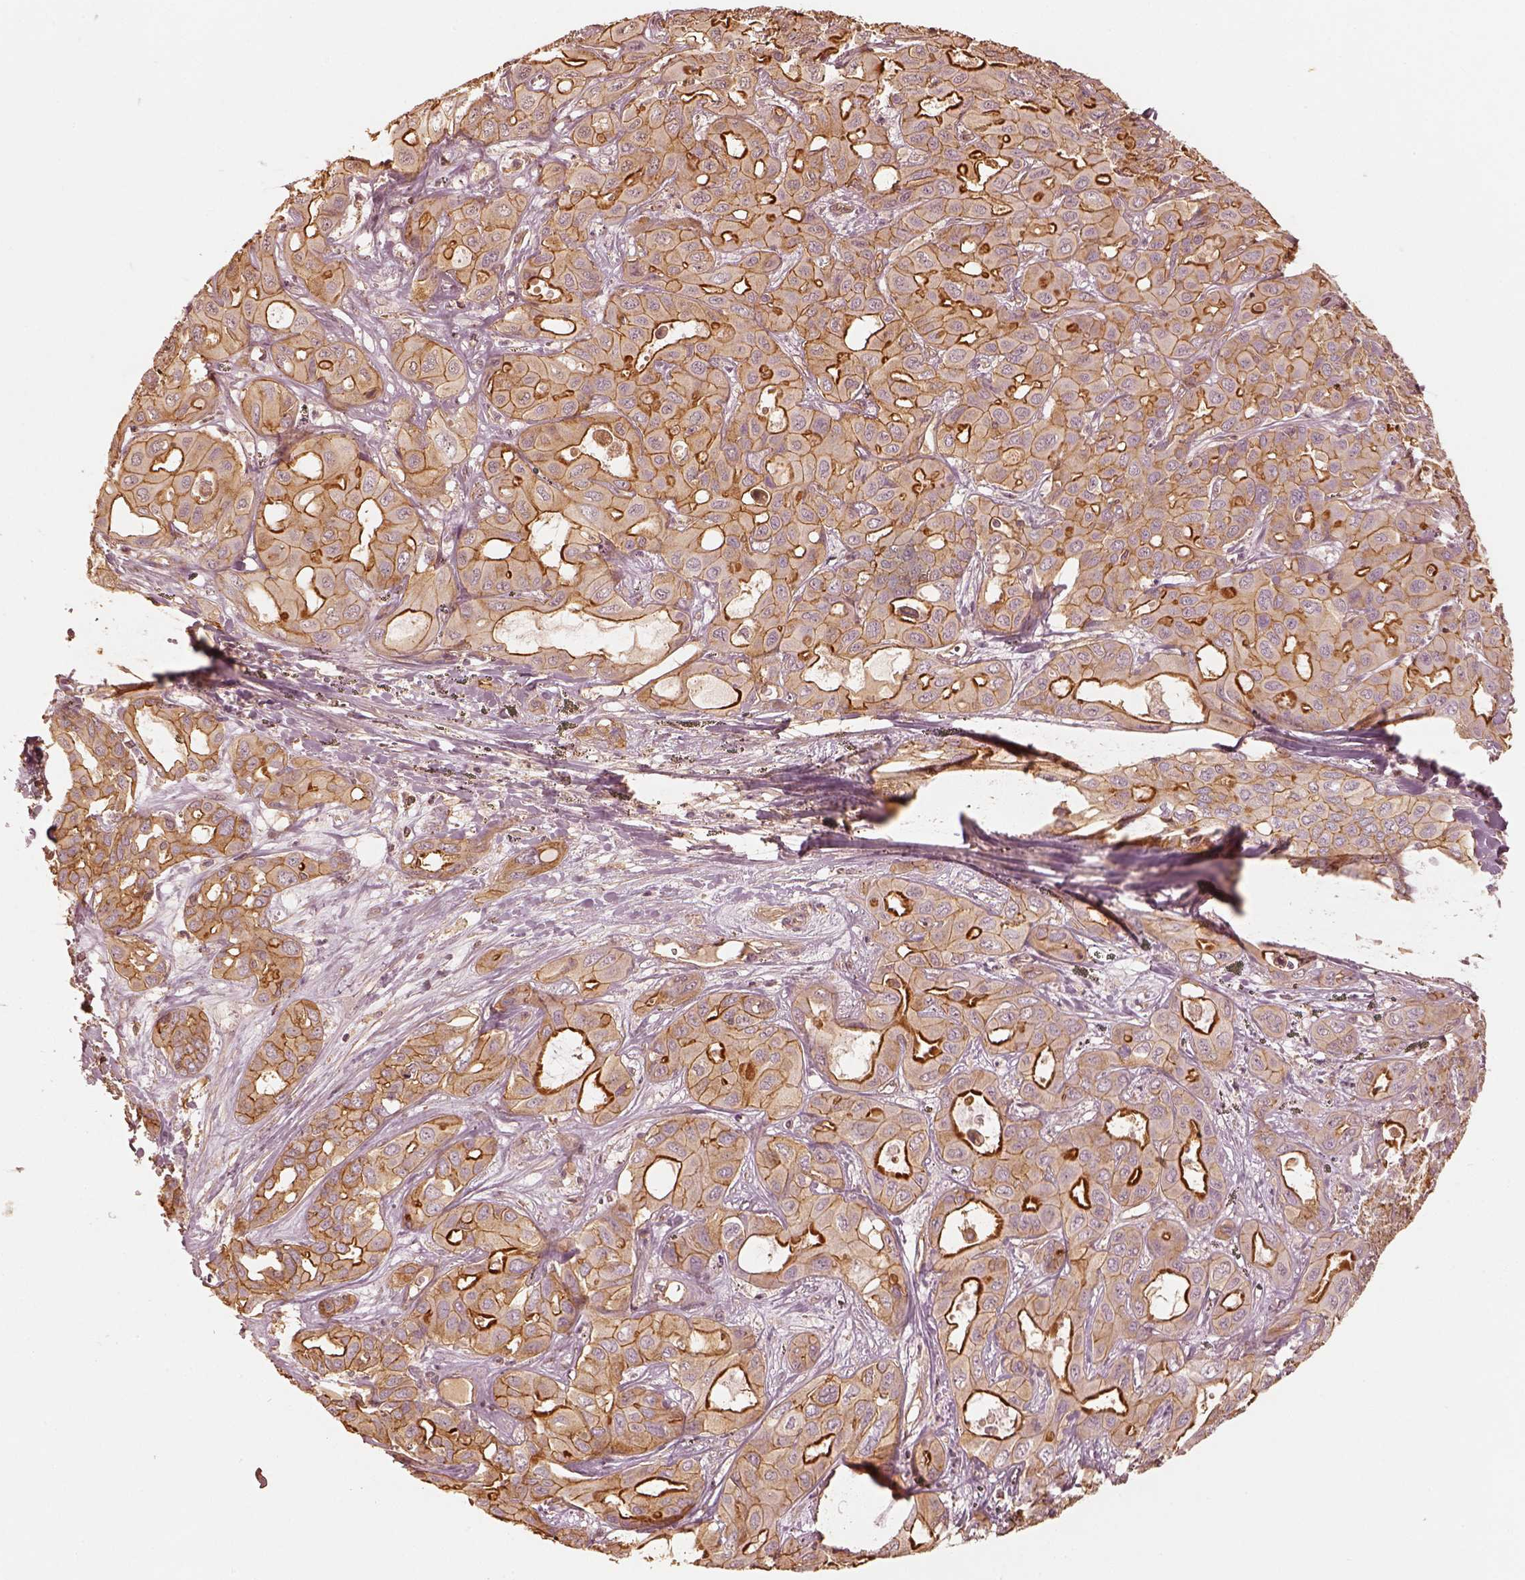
{"staining": {"intensity": "strong", "quantity": "25%-75%", "location": "cytoplasmic/membranous"}, "tissue": "liver cancer", "cell_type": "Tumor cells", "image_type": "cancer", "snomed": [{"axis": "morphology", "description": "Cholangiocarcinoma"}, {"axis": "topography", "description": "Liver"}], "caption": "Immunohistochemical staining of human liver cancer exhibits strong cytoplasmic/membranous protein staining in about 25%-75% of tumor cells.", "gene": "WDR7", "patient": {"sex": "female", "age": 60}}